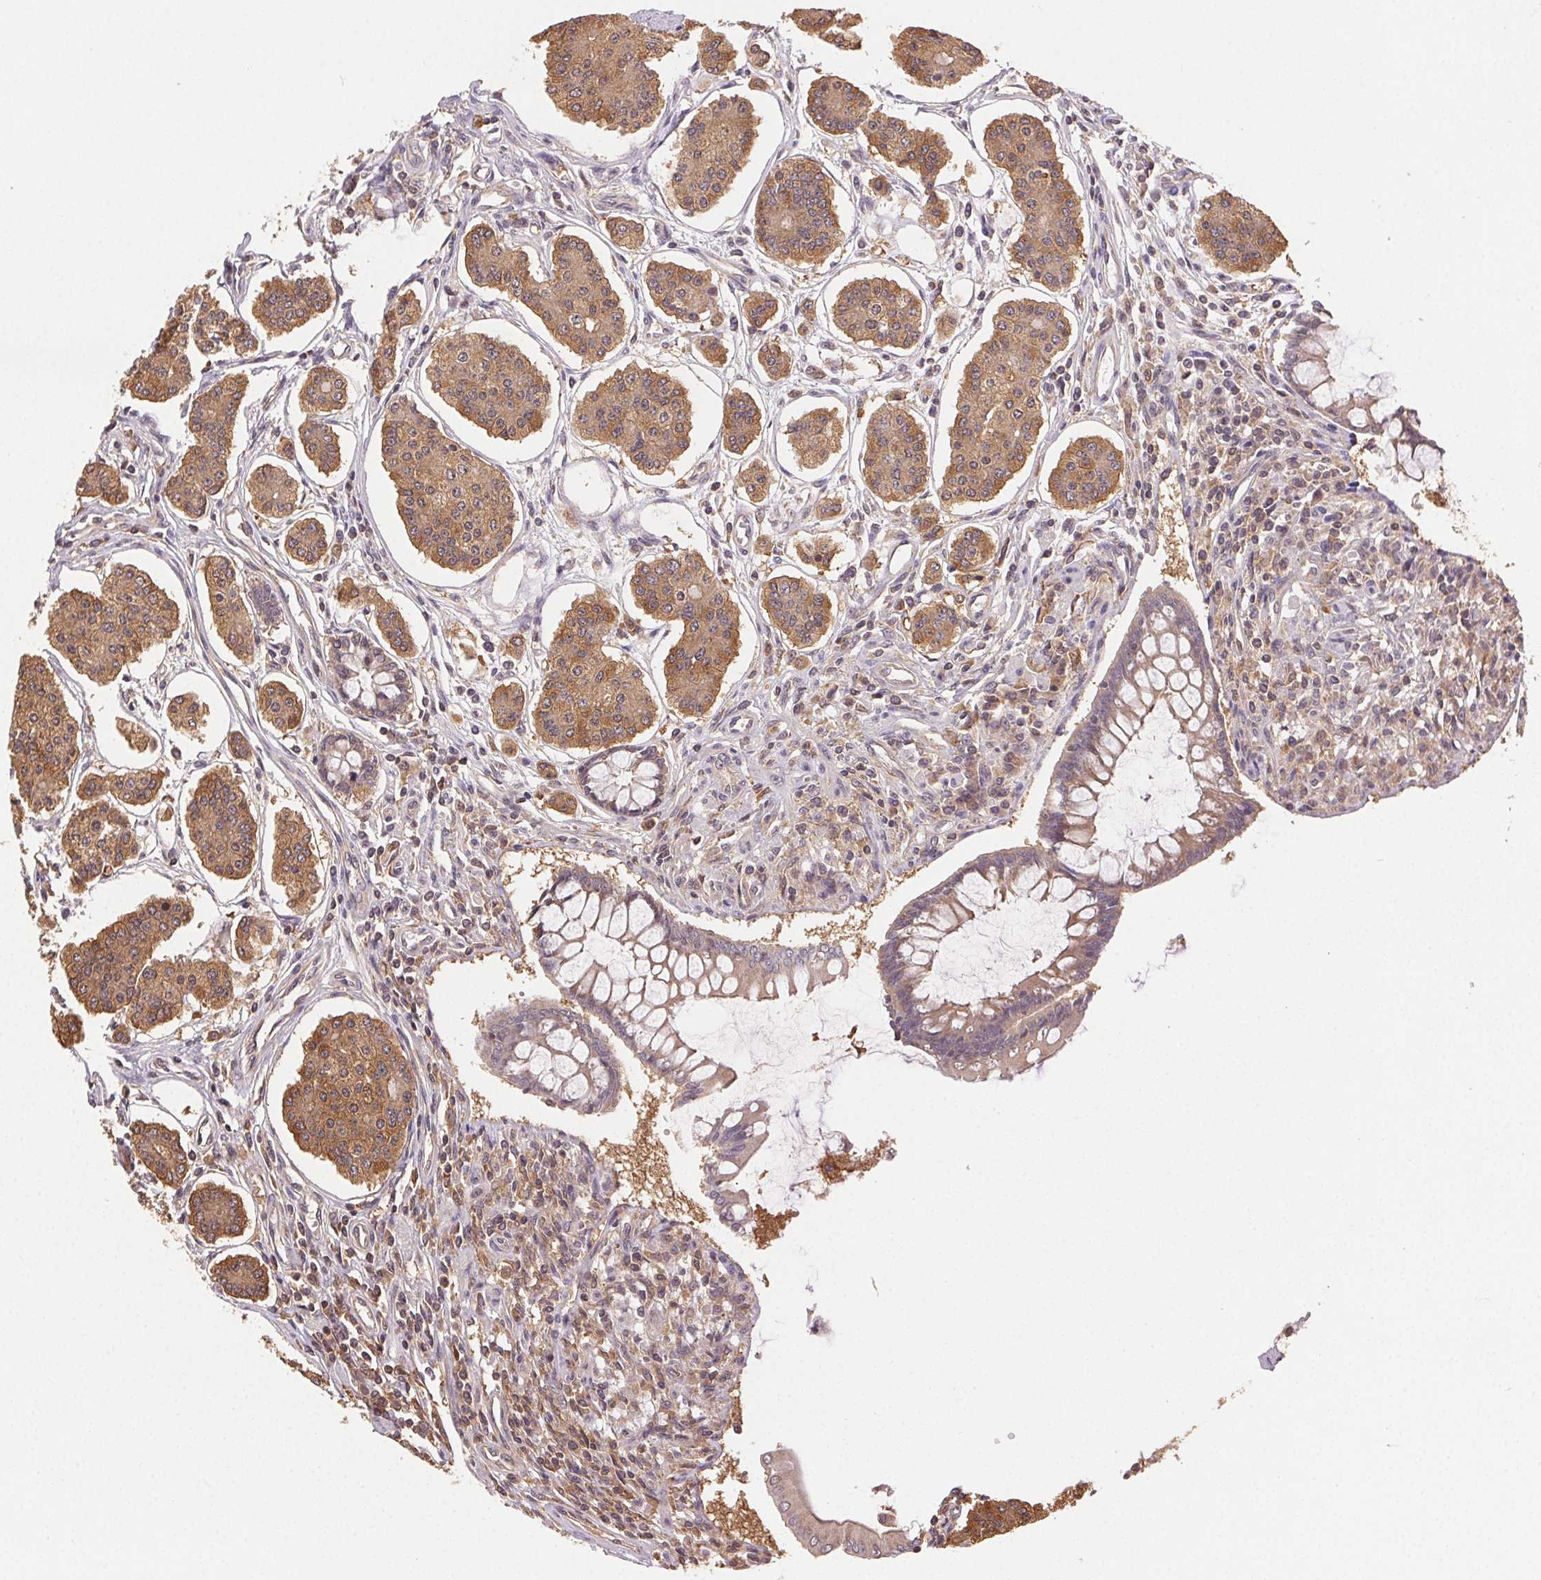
{"staining": {"intensity": "moderate", "quantity": ">75%", "location": "cytoplasmic/membranous"}, "tissue": "carcinoid", "cell_type": "Tumor cells", "image_type": "cancer", "snomed": [{"axis": "morphology", "description": "Carcinoid, malignant, NOS"}, {"axis": "topography", "description": "Small intestine"}], "caption": "Immunohistochemistry (IHC) histopathology image of neoplastic tissue: carcinoid stained using immunohistochemistry shows medium levels of moderate protein expression localized specifically in the cytoplasmic/membranous of tumor cells, appearing as a cytoplasmic/membranous brown color.", "gene": "GDI2", "patient": {"sex": "female", "age": 65}}